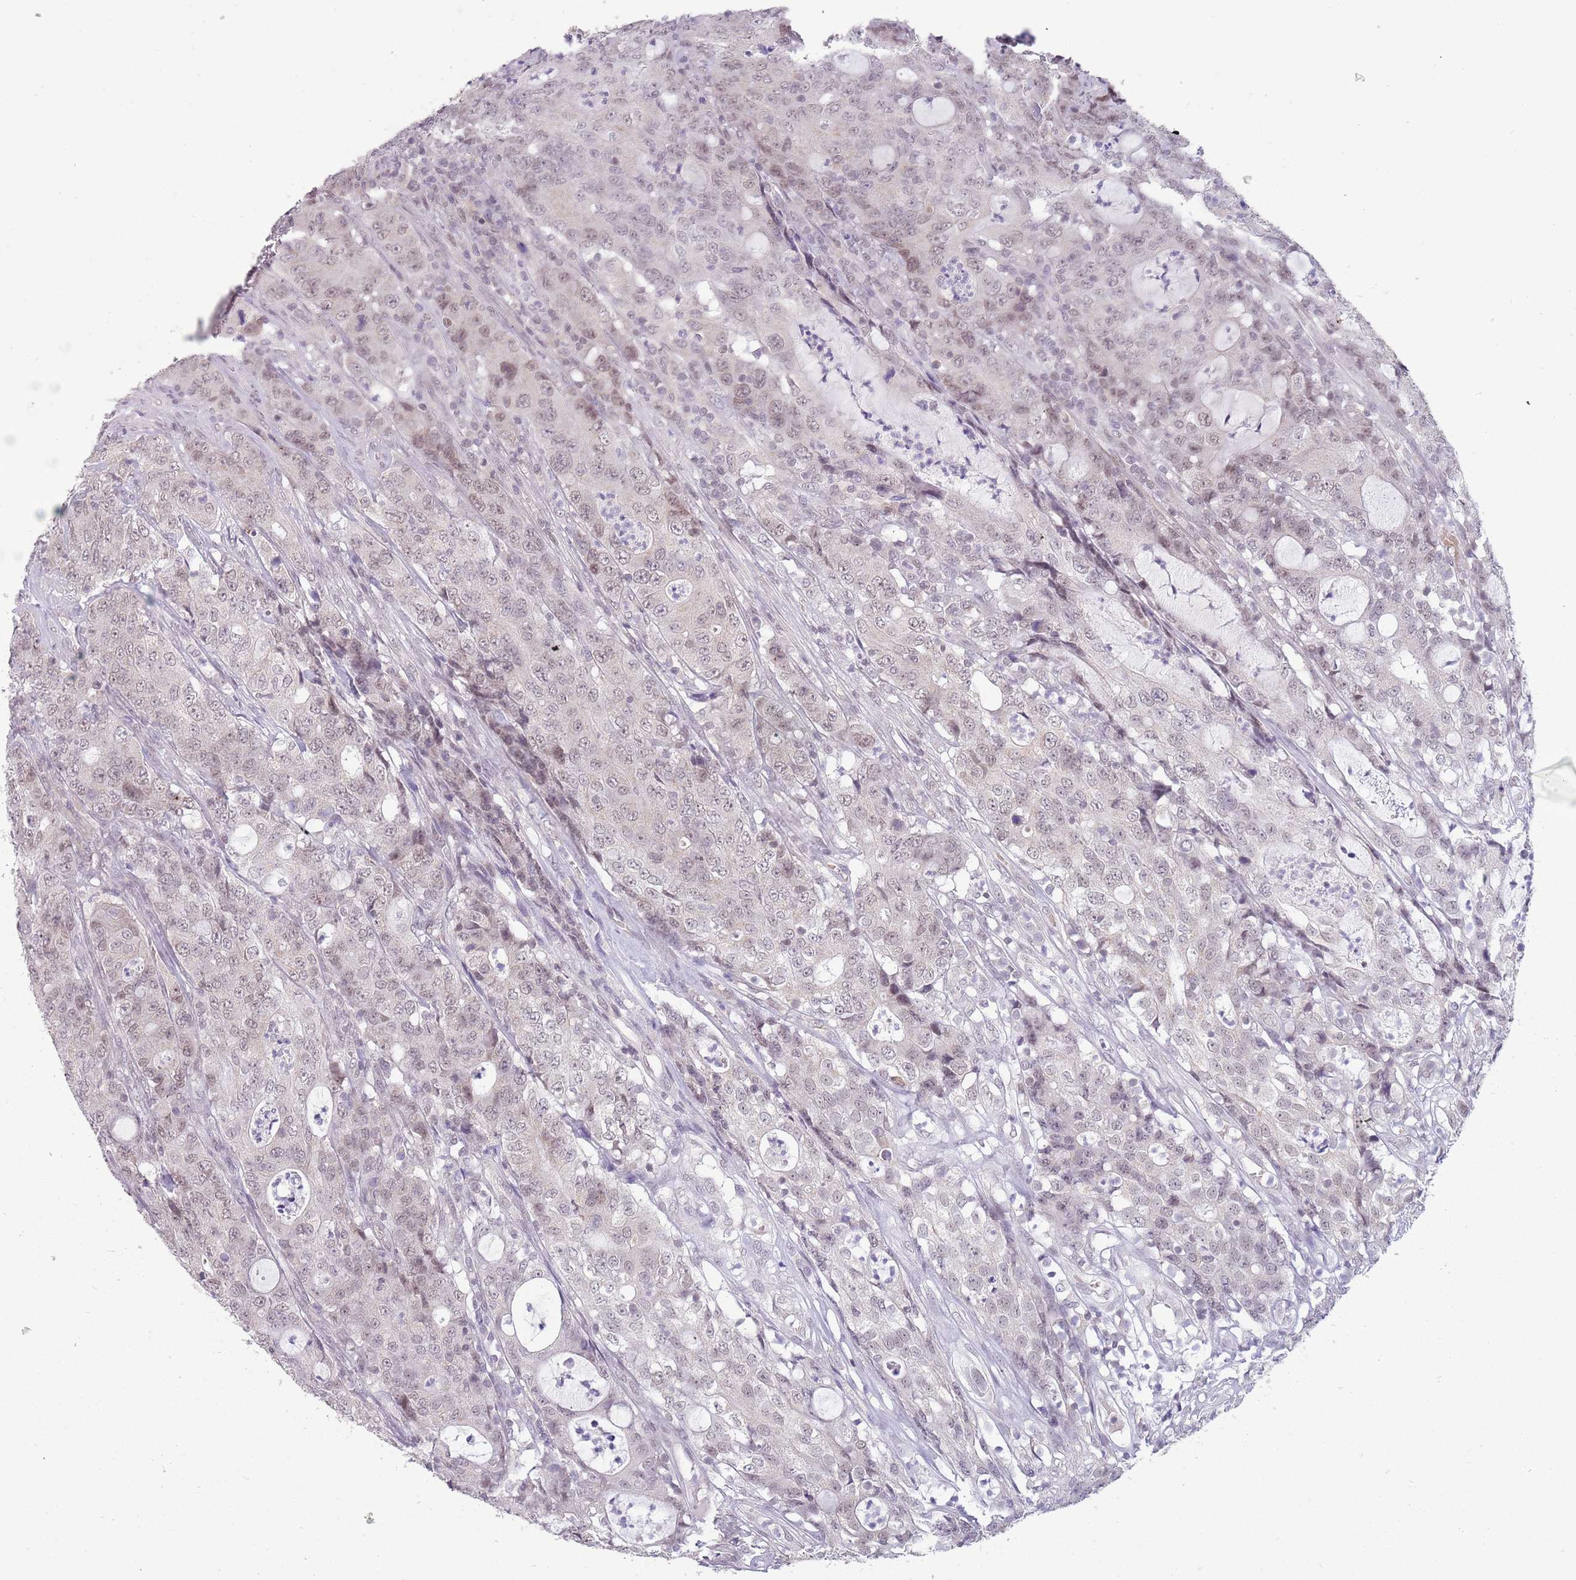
{"staining": {"intensity": "weak", "quantity": "<25%", "location": "nuclear"}, "tissue": "colorectal cancer", "cell_type": "Tumor cells", "image_type": "cancer", "snomed": [{"axis": "morphology", "description": "Adenocarcinoma, NOS"}, {"axis": "topography", "description": "Colon"}], "caption": "Colorectal cancer (adenocarcinoma) stained for a protein using IHC demonstrates no expression tumor cells.", "gene": "ZNF574", "patient": {"sex": "male", "age": 83}}